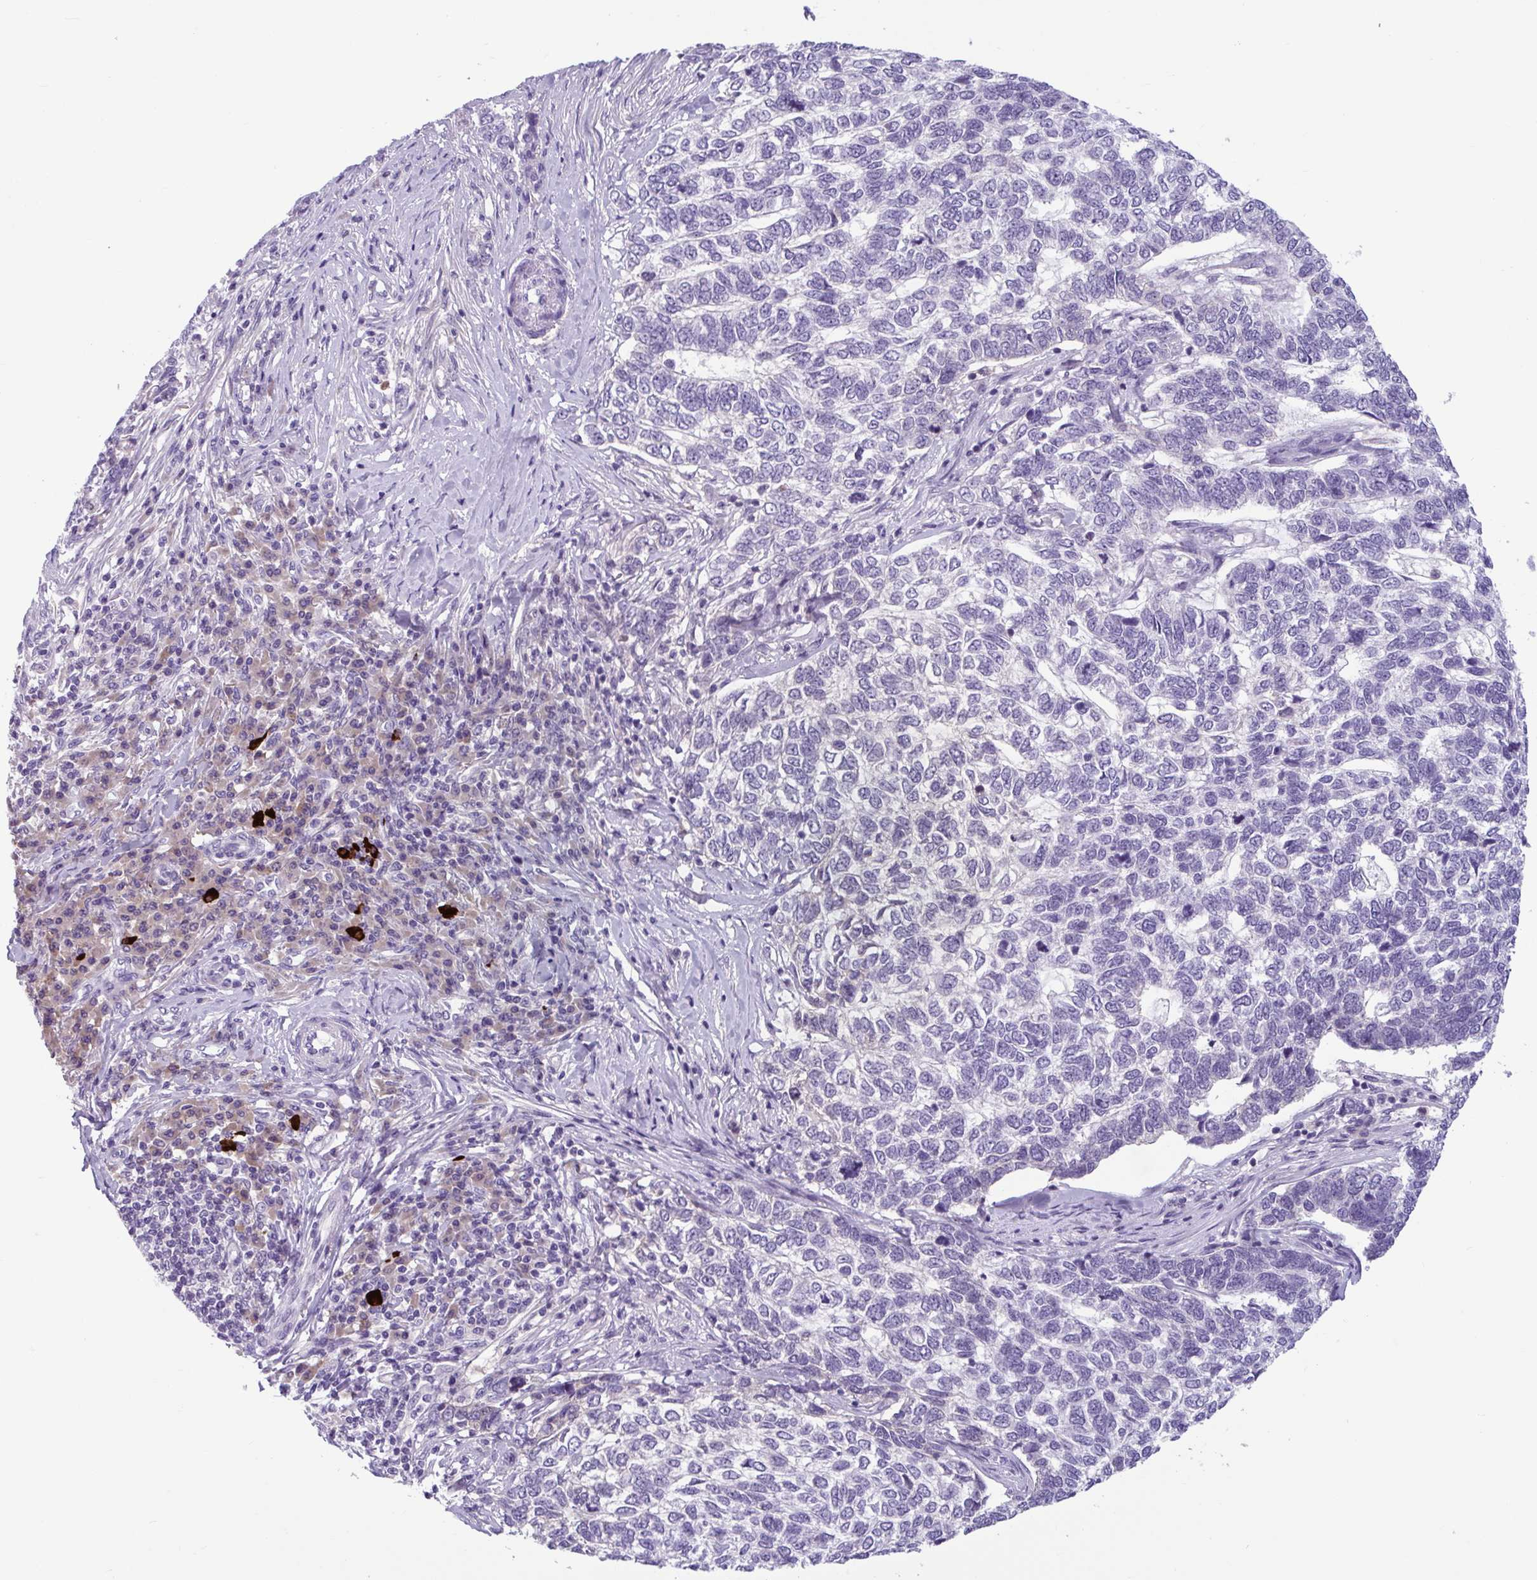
{"staining": {"intensity": "negative", "quantity": "none", "location": "none"}, "tissue": "skin cancer", "cell_type": "Tumor cells", "image_type": "cancer", "snomed": [{"axis": "morphology", "description": "Basal cell carcinoma"}, {"axis": "topography", "description": "Skin"}], "caption": "IHC photomicrograph of neoplastic tissue: human skin cancer (basal cell carcinoma) stained with DAB (3,3'-diaminobenzidine) reveals no significant protein expression in tumor cells.", "gene": "WNT9B", "patient": {"sex": "female", "age": 65}}